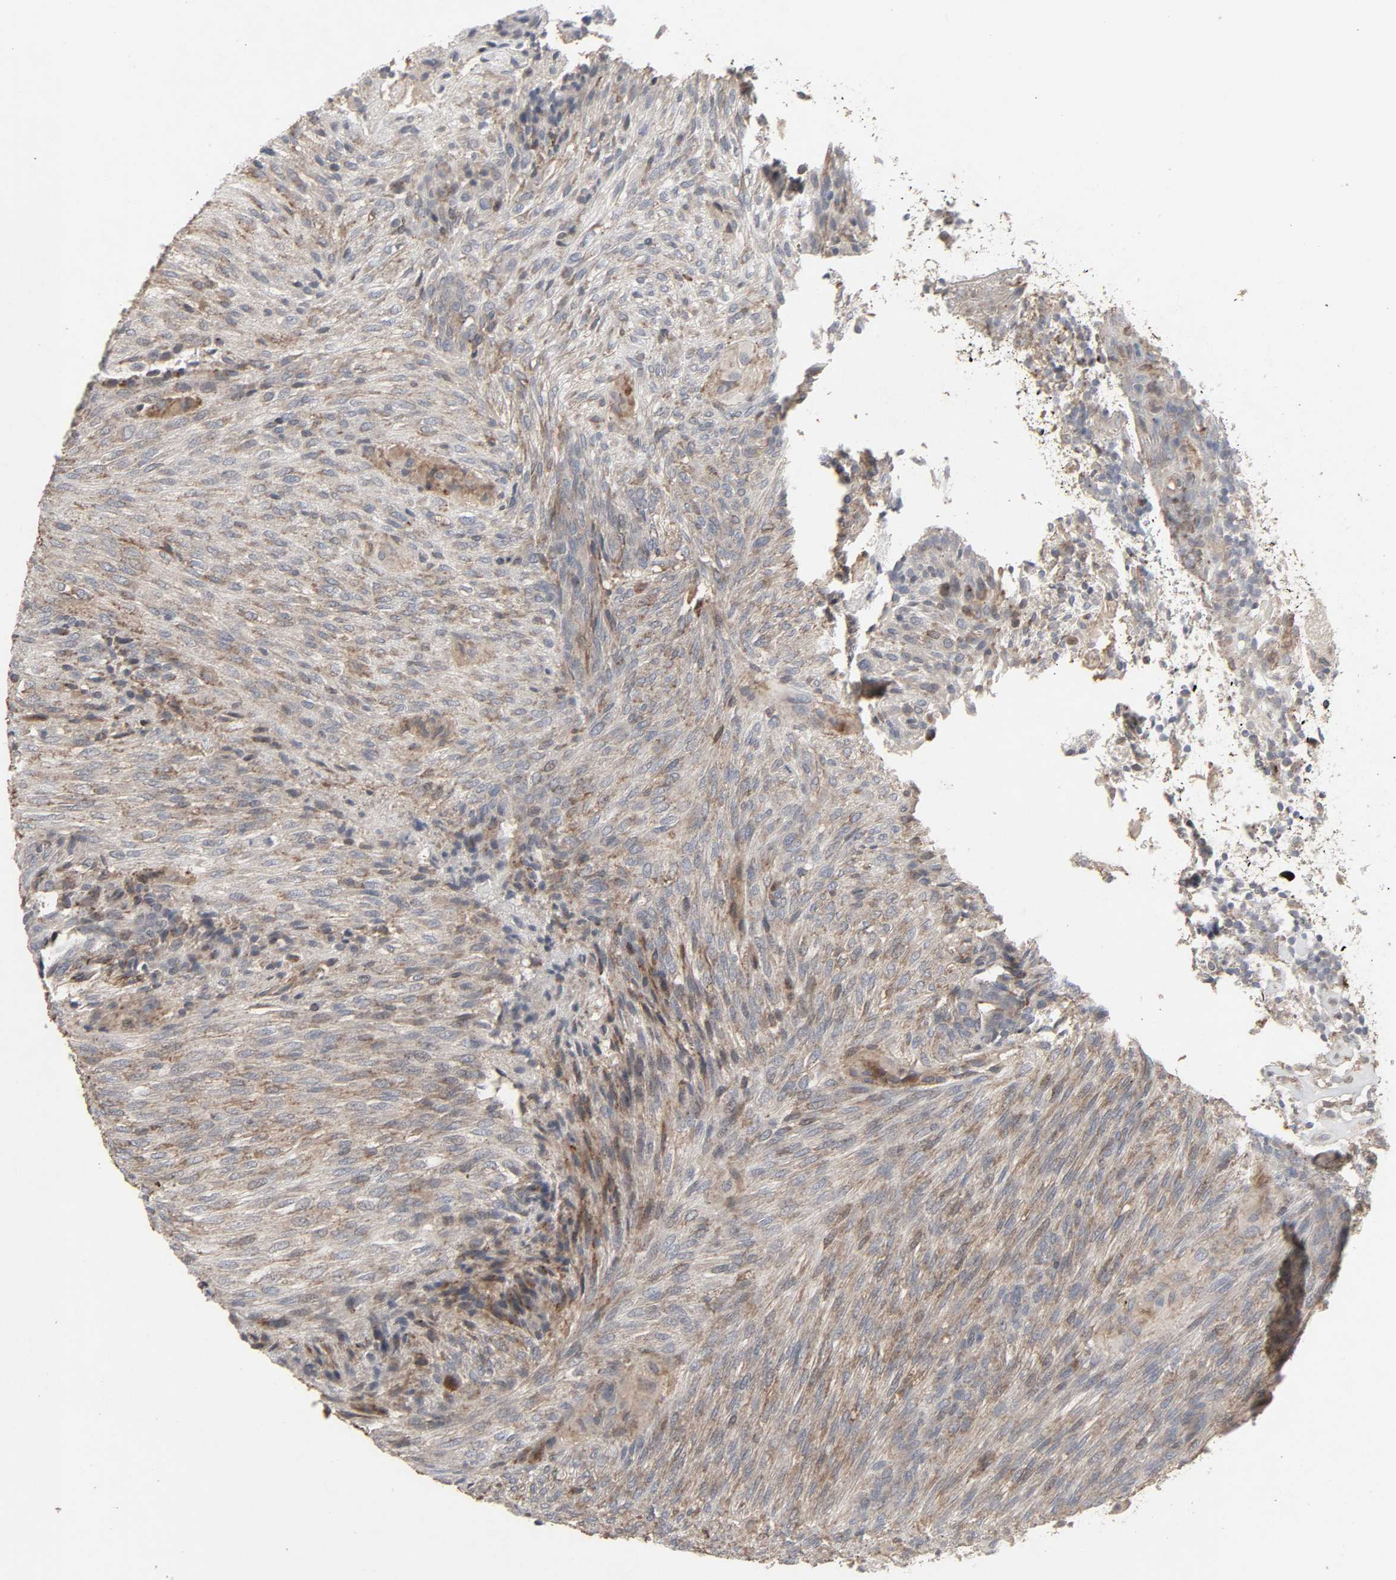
{"staining": {"intensity": "weak", "quantity": ">75%", "location": "cytoplasmic/membranous"}, "tissue": "glioma", "cell_type": "Tumor cells", "image_type": "cancer", "snomed": [{"axis": "morphology", "description": "Glioma, malignant, High grade"}, {"axis": "topography", "description": "Cerebral cortex"}], "caption": "Glioma was stained to show a protein in brown. There is low levels of weak cytoplasmic/membranous positivity in approximately >75% of tumor cells.", "gene": "ADCY4", "patient": {"sex": "female", "age": 55}}